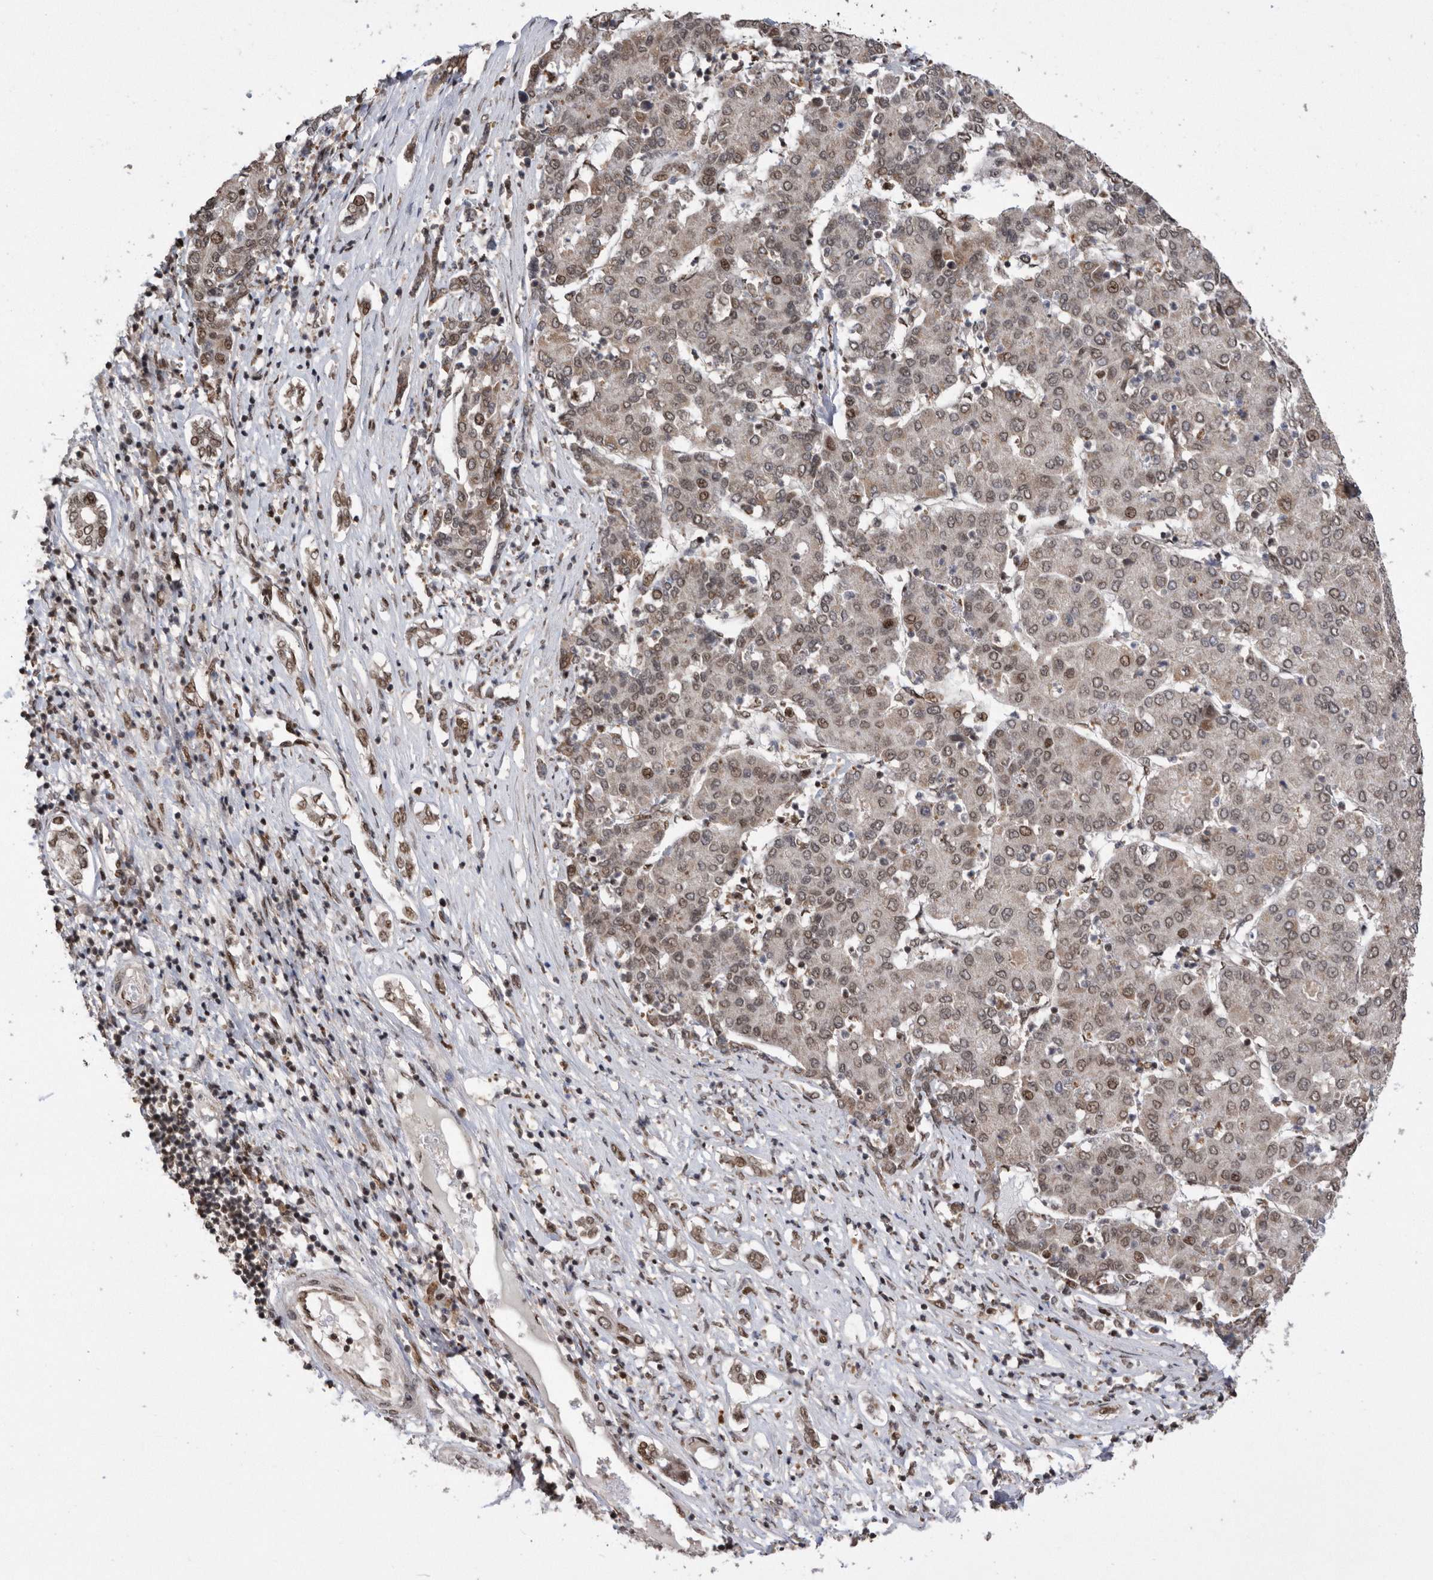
{"staining": {"intensity": "weak", "quantity": ">75%", "location": "nuclear"}, "tissue": "liver cancer", "cell_type": "Tumor cells", "image_type": "cancer", "snomed": [{"axis": "morphology", "description": "Carcinoma, Hepatocellular, NOS"}, {"axis": "topography", "description": "Liver"}], "caption": "DAB (3,3'-diaminobenzidine) immunohistochemical staining of liver cancer displays weak nuclear protein staining in approximately >75% of tumor cells.", "gene": "TDRD3", "patient": {"sex": "male", "age": 65}}